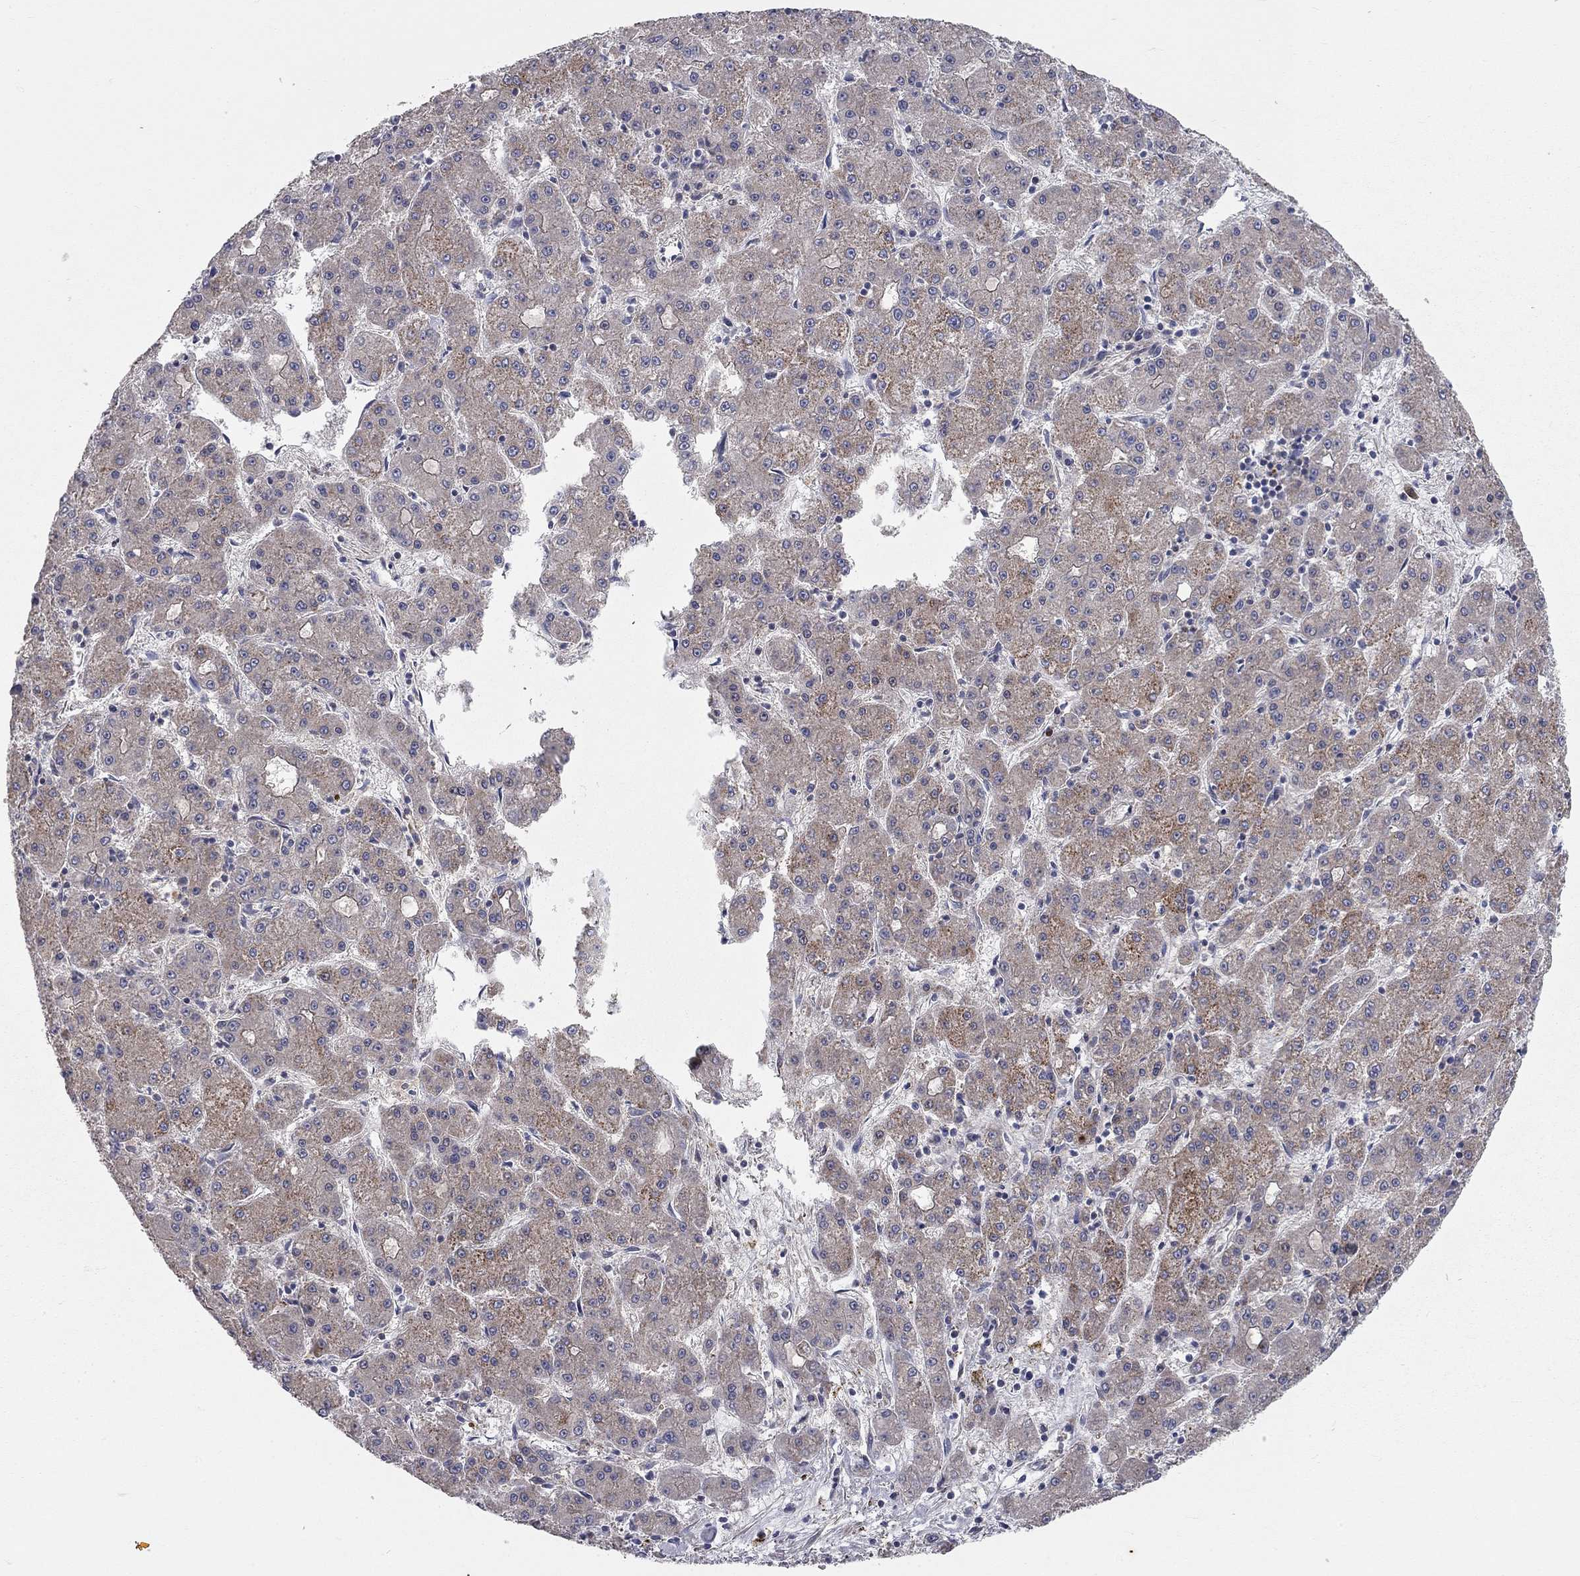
{"staining": {"intensity": "moderate", "quantity": "25%-75%", "location": "cytoplasmic/membranous"}, "tissue": "liver cancer", "cell_type": "Tumor cells", "image_type": "cancer", "snomed": [{"axis": "morphology", "description": "Carcinoma, Hepatocellular, NOS"}, {"axis": "topography", "description": "Liver"}], "caption": "Immunohistochemistry staining of liver cancer, which reveals medium levels of moderate cytoplasmic/membranous positivity in about 25%-75% of tumor cells indicating moderate cytoplasmic/membranous protein expression. The staining was performed using DAB (brown) for protein detection and nuclei were counterstained in hematoxylin (blue).", "gene": "KANSL1L", "patient": {"sex": "male", "age": 73}}